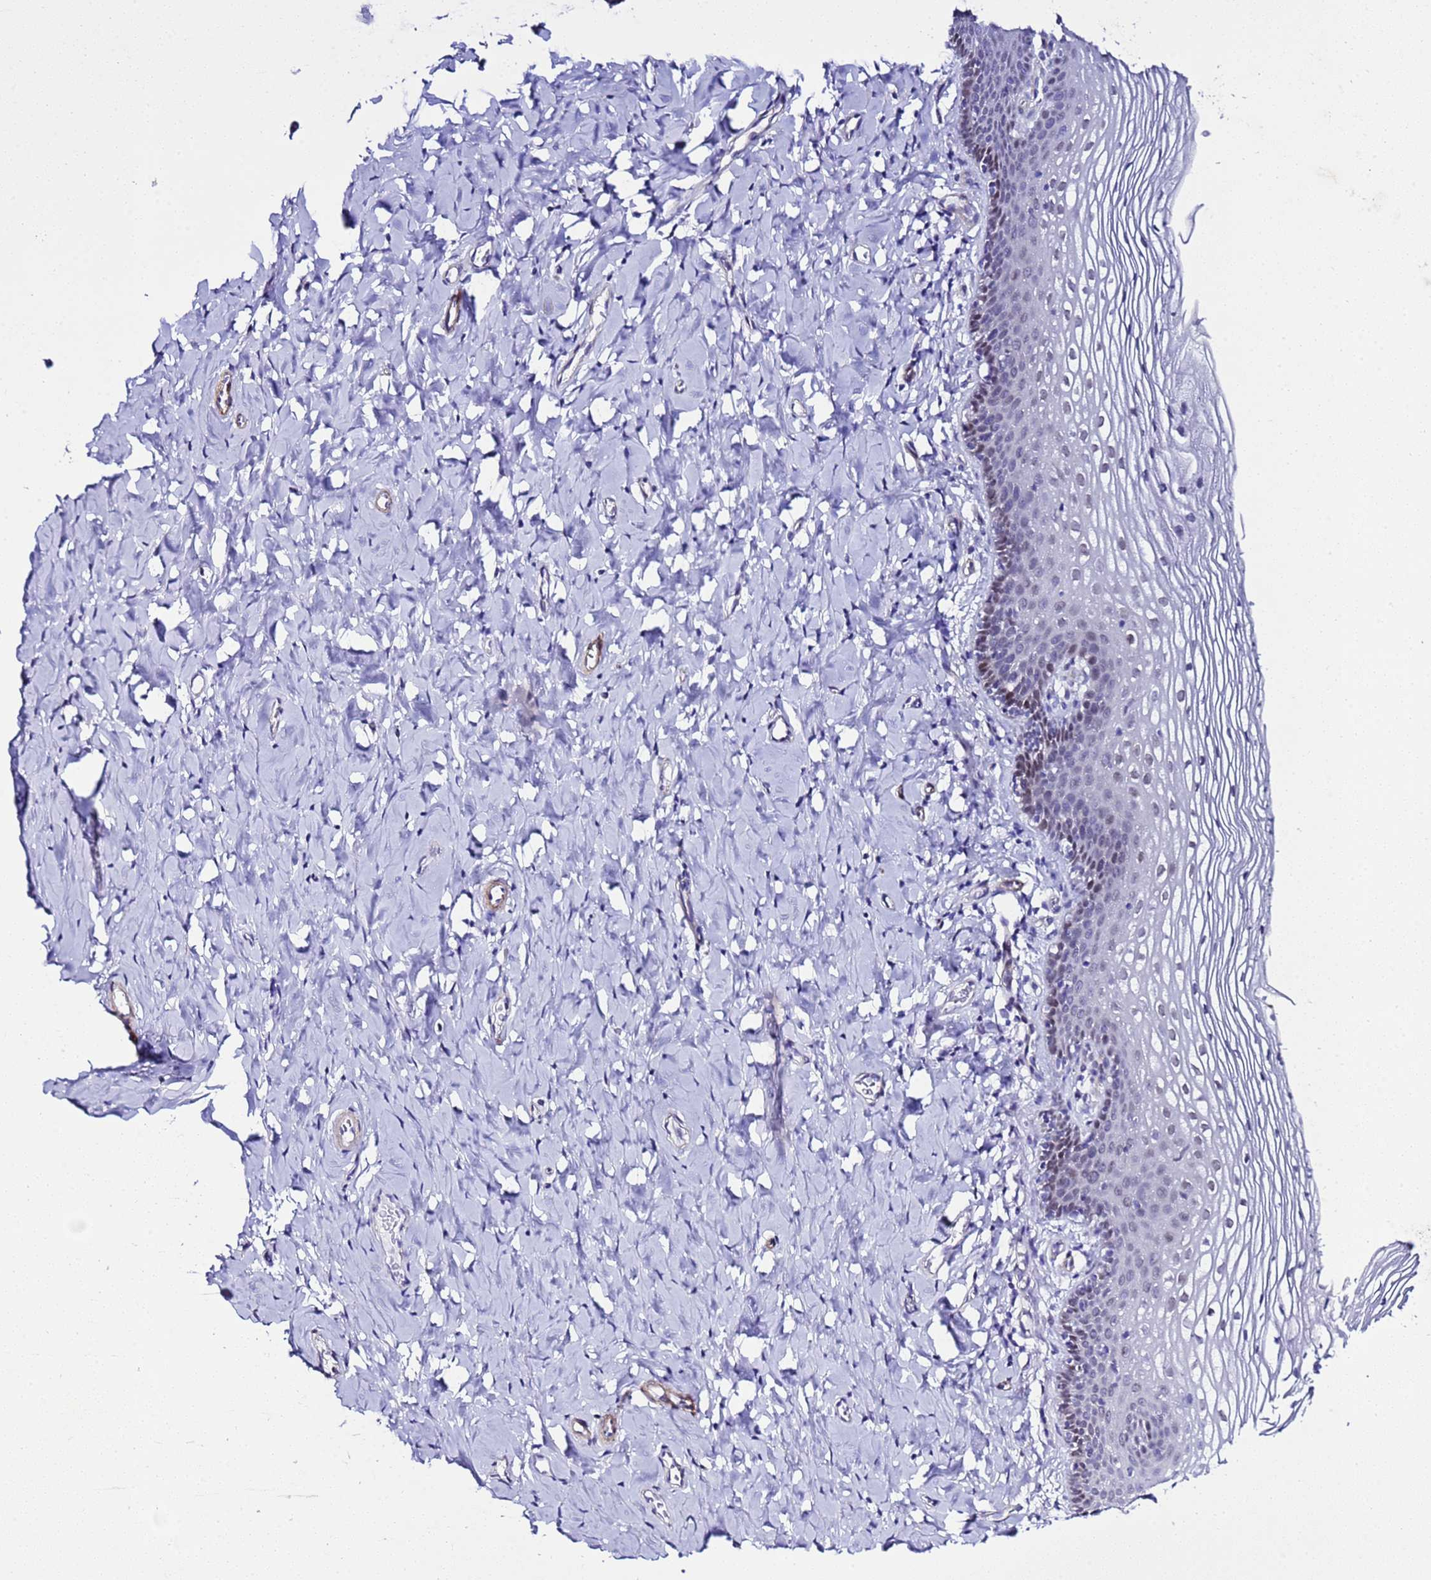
{"staining": {"intensity": "moderate", "quantity": "<25%", "location": "nuclear"}, "tissue": "vagina", "cell_type": "Squamous epithelial cells", "image_type": "normal", "snomed": [{"axis": "morphology", "description": "Normal tissue, NOS"}, {"axis": "topography", "description": "Vagina"}], "caption": "Normal vagina was stained to show a protein in brown. There is low levels of moderate nuclear expression in about <25% of squamous epithelial cells.", "gene": "BCL7A", "patient": {"sex": "female", "age": 60}}